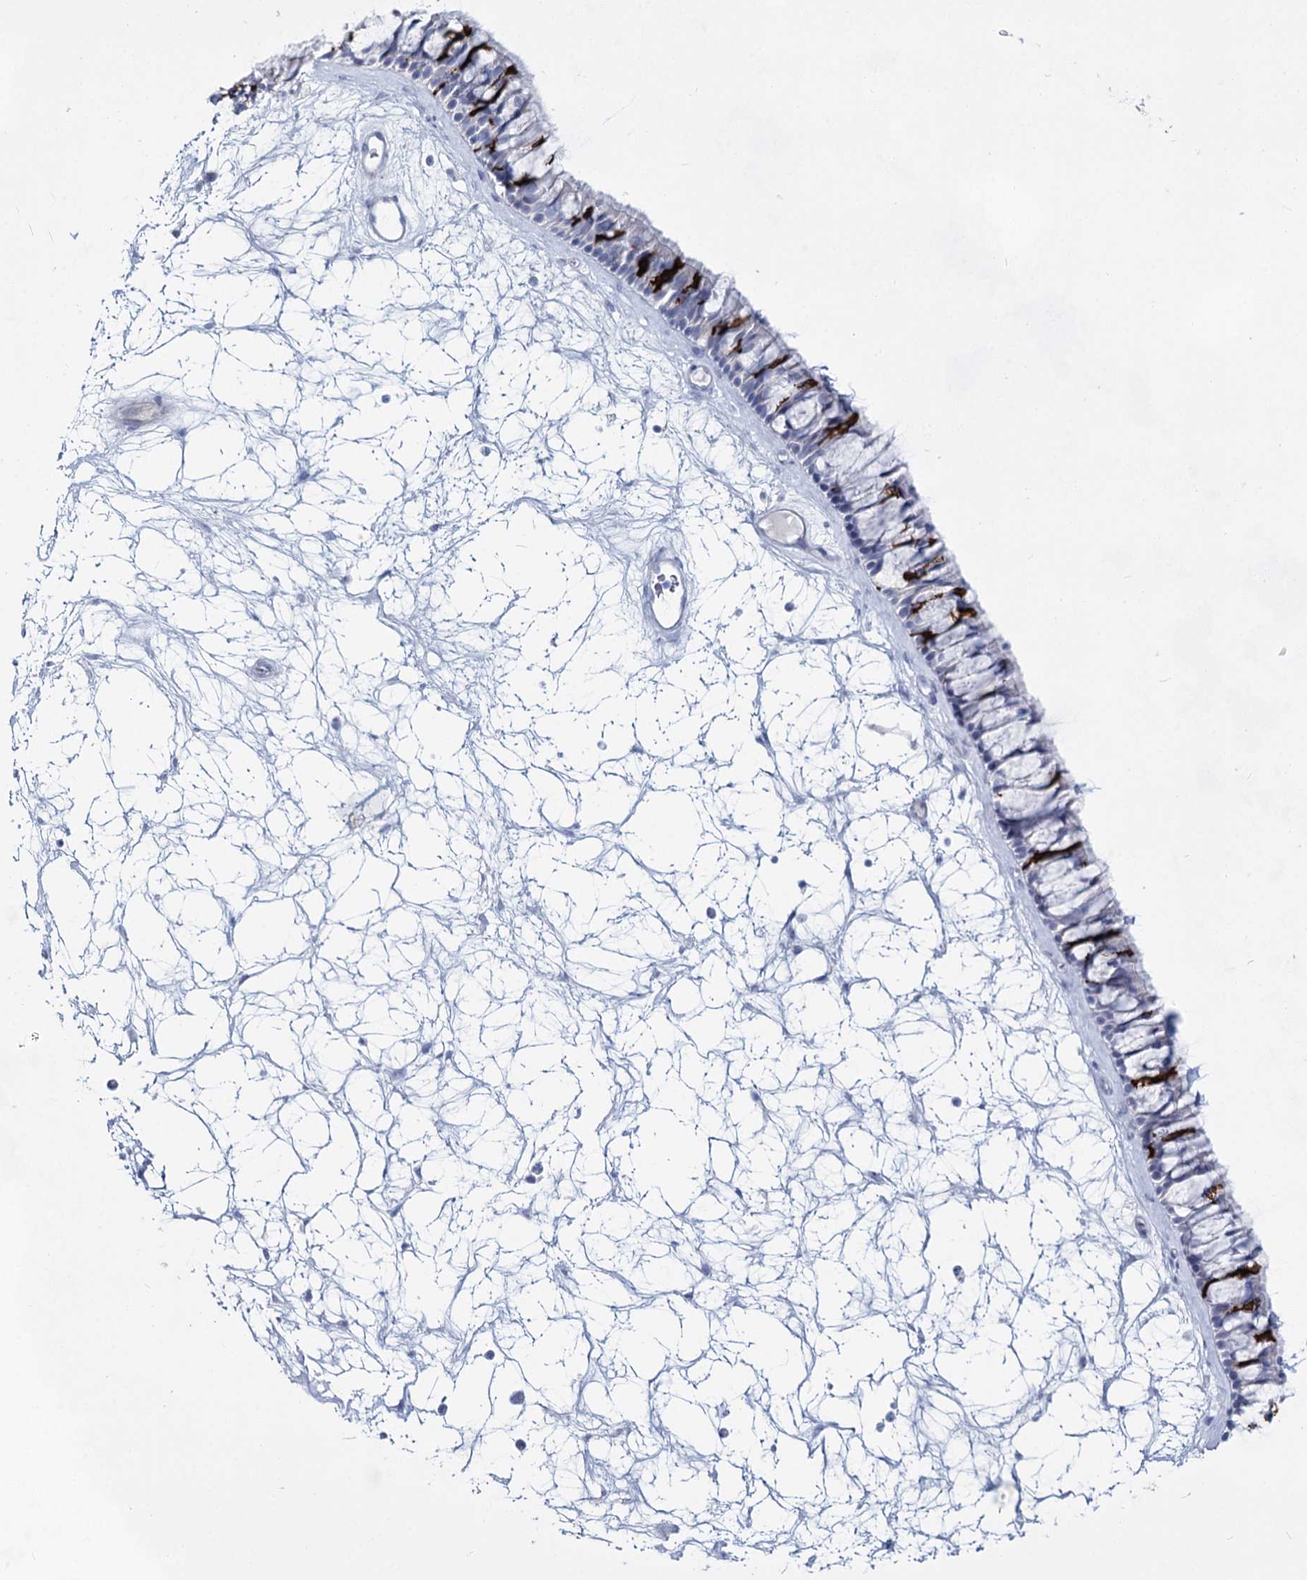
{"staining": {"intensity": "strong", "quantity": "<25%", "location": "cytoplasmic/membranous"}, "tissue": "nasopharynx", "cell_type": "Respiratory epithelial cells", "image_type": "normal", "snomed": [{"axis": "morphology", "description": "Normal tissue, NOS"}, {"axis": "topography", "description": "Nasopharynx"}], "caption": "Immunohistochemistry histopathology image of normal nasopharynx stained for a protein (brown), which demonstrates medium levels of strong cytoplasmic/membranous expression in approximately <25% of respiratory epithelial cells.", "gene": "SLC17A2", "patient": {"sex": "male", "age": 64}}